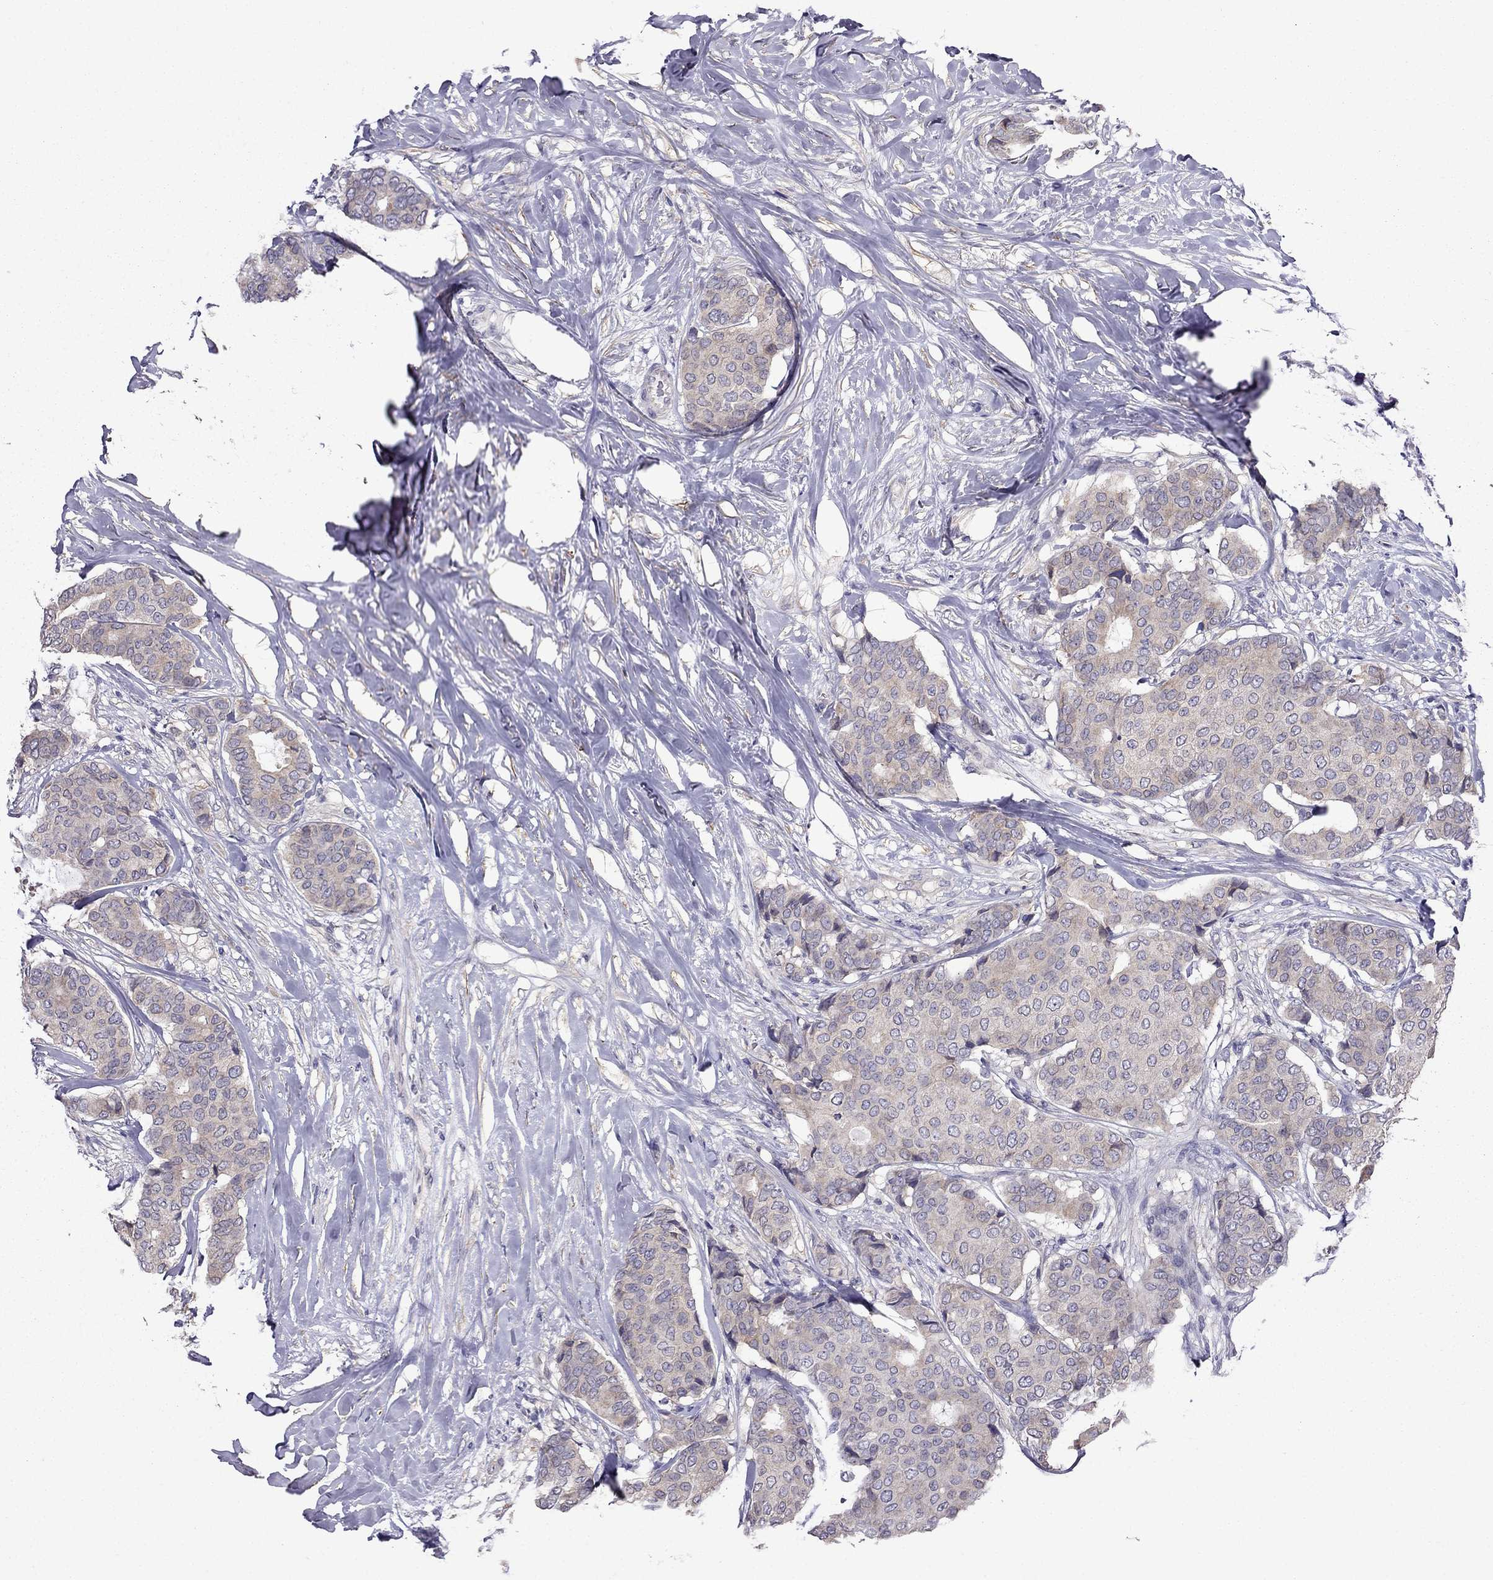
{"staining": {"intensity": "weak", "quantity": "25%-75%", "location": "cytoplasmic/membranous"}, "tissue": "breast cancer", "cell_type": "Tumor cells", "image_type": "cancer", "snomed": [{"axis": "morphology", "description": "Duct carcinoma"}, {"axis": "topography", "description": "Breast"}], "caption": "The histopathology image exhibits immunohistochemical staining of breast infiltrating ductal carcinoma. There is weak cytoplasmic/membranous positivity is present in about 25%-75% of tumor cells.", "gene": "SCNN1D", "patient": {"sex": "female", "age": 75}}